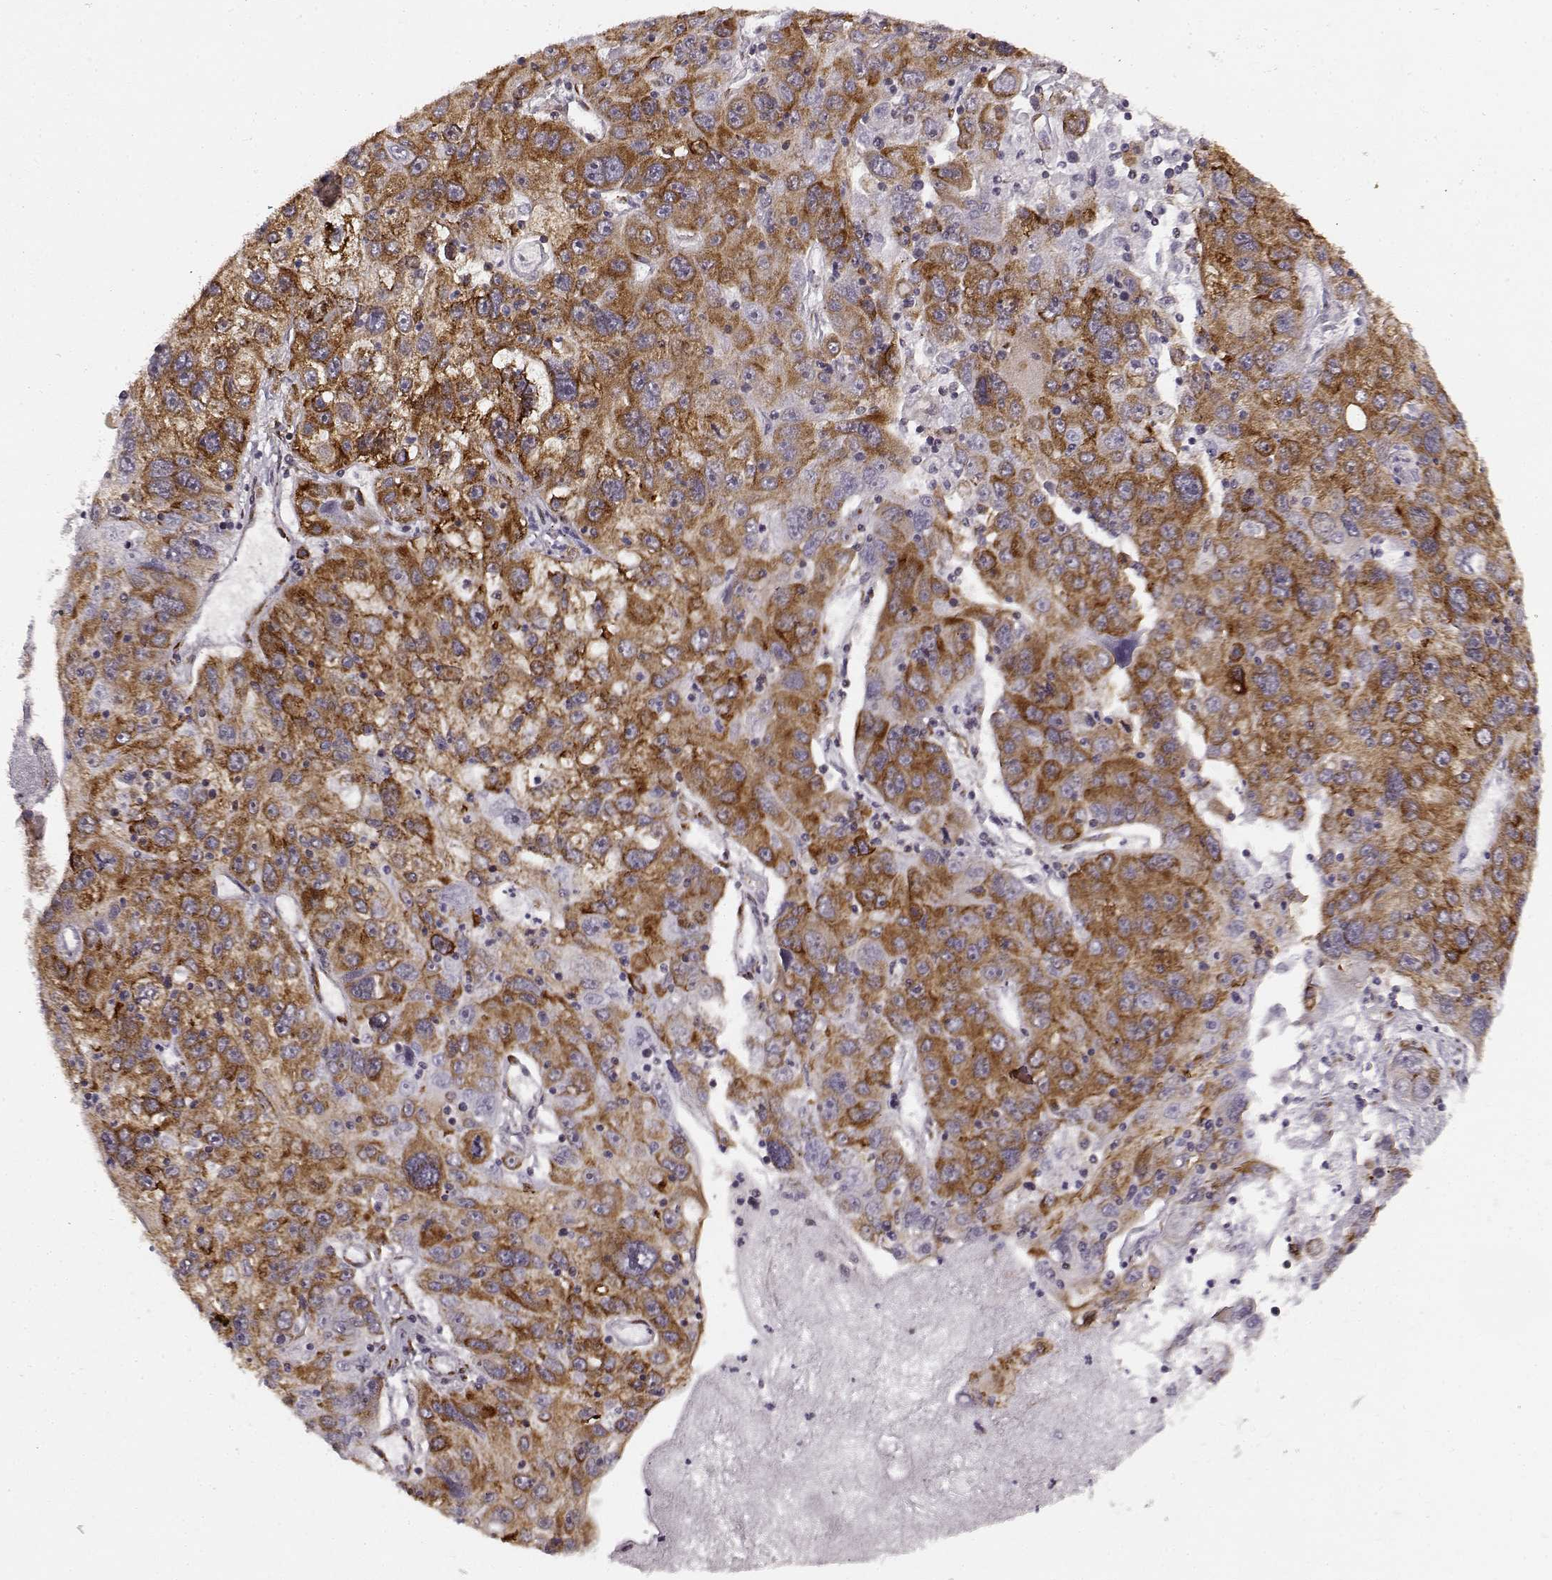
{"staining": {"intensity": "strong", "quantity": ">75%", "location": "cytoplasmic/membranous"}, "tissue": "stomach cancer", "cell_type": "Tumor cells", "image_type": "cancer", "snomed": [{"axis": "morphology", "description": "Adenocarcinoma, NOS"}, {"axis": "topography", "description": "Stomach"}], "caption": "Human adenocarcinoma (stomach) stained with a protein marker demonstrates strong staining in tumor cells.", "gene": "TMEM14A", "patient": {"sex": "male", "age": 56}}